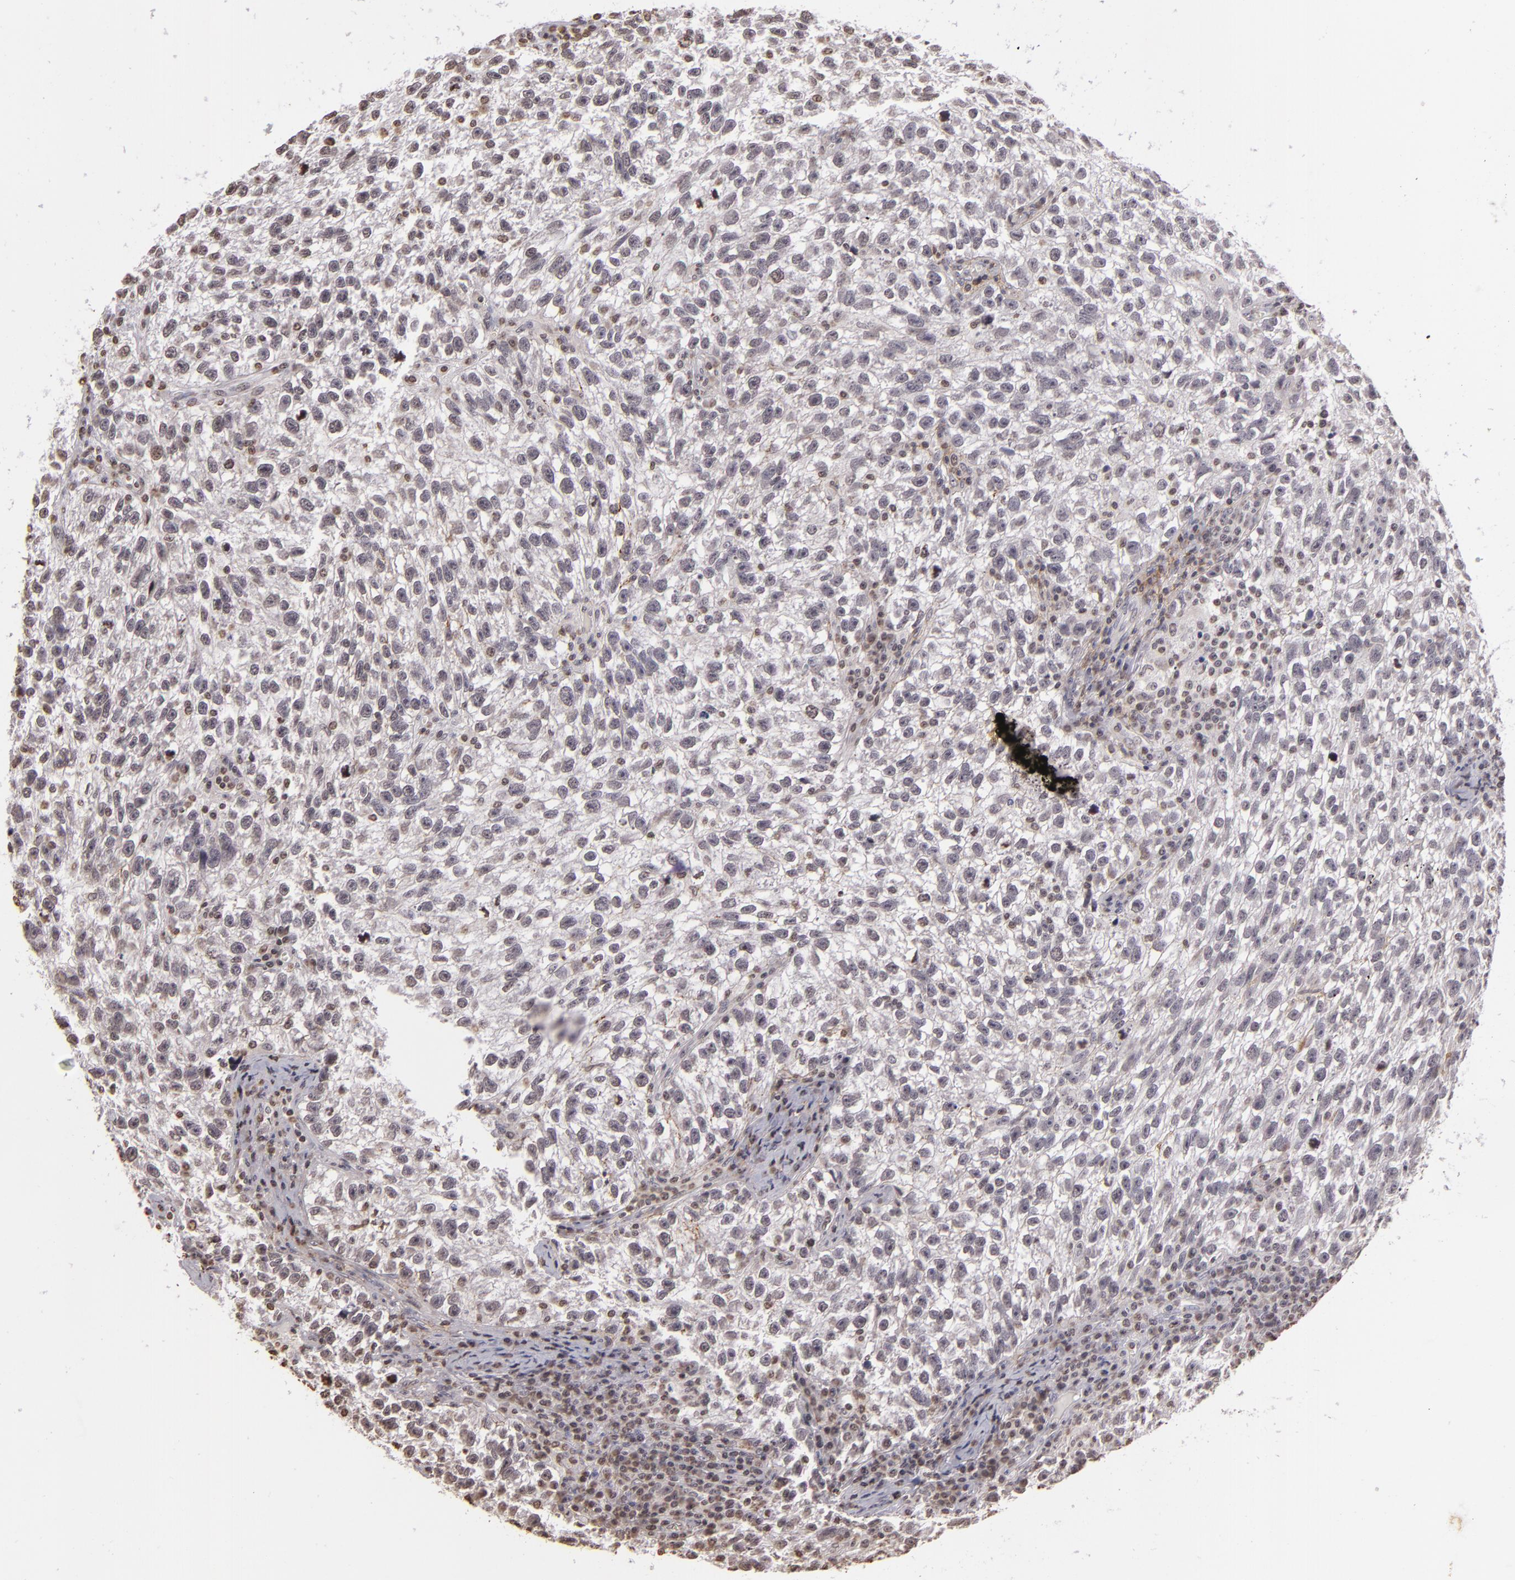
{"staining": {"intensity": "negative", "quantity": "none", "location": "none"}, "tissue": "testis cancer", "cell_type": "Tumor cells", "image_type": "cancer", "snomed": [{"axis": "morphology", "description": "Seminoma, NOS"}, {"axis": "topography", "description": "Testis"}], "caption": "Immunohistochemistry of human seminoma (testis) demonstrates no expression in tumor cells.", "gene": "THRB", "patient": {"sex": "male", "age": 38}}